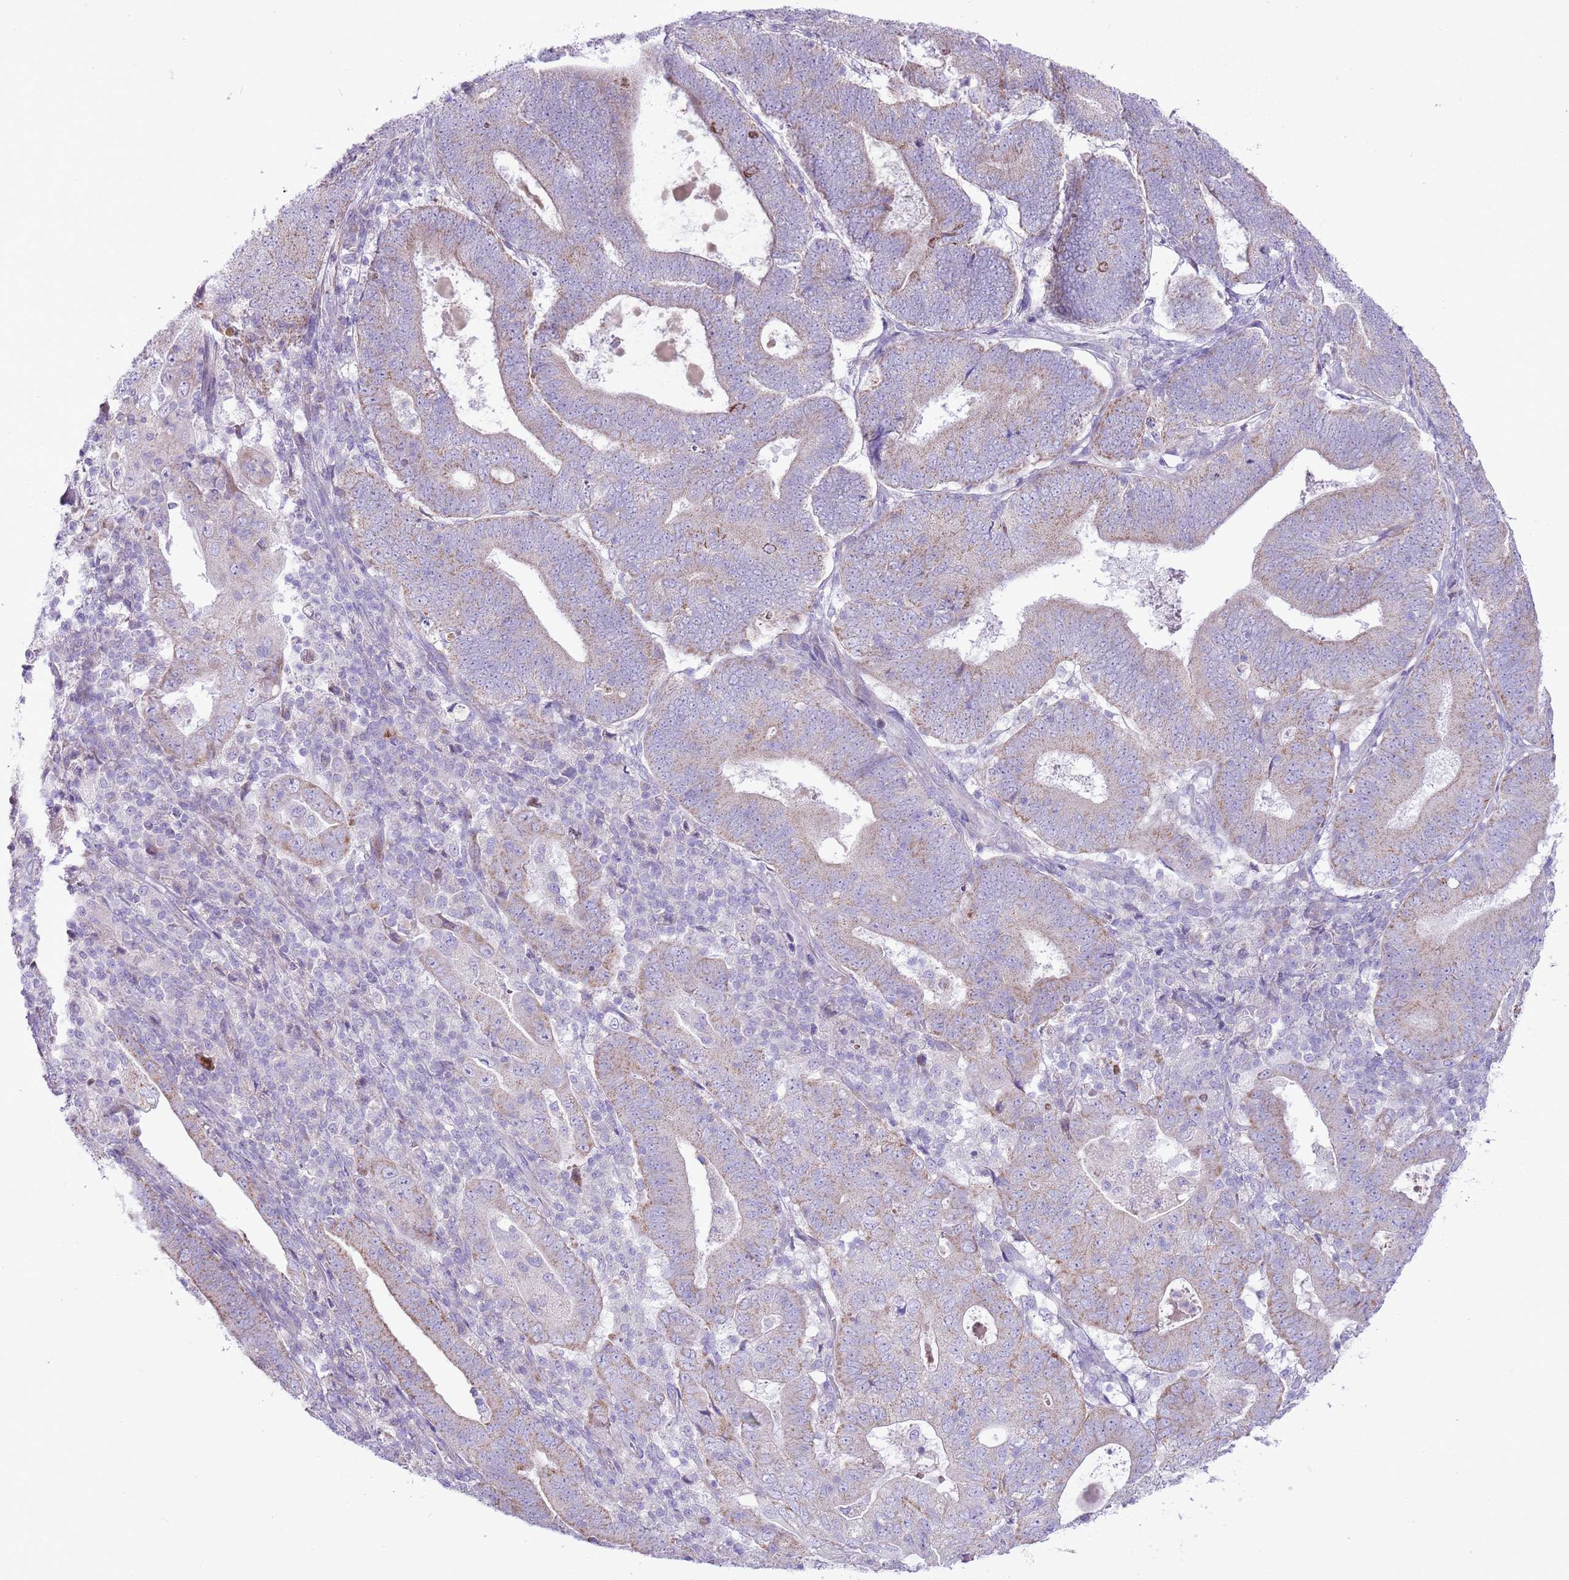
{"staining": {"intensity": "weak", "quantity": "25%-75%", "location": "cytoplasmic/membranous"}, "tissue": "endometrial cancer", "cell_type": "Tumor cells", "image_type": "cancer", "snomed": [{"axis": "morphology", "description": "Adenocarcinoma, NOS"}, {"axis": "topography", "description": "Endometrium"}], "caption": "DAB (3,3'-diaminobenzidine) immunohistochemical staining of endometrial cancer (adenocarcinoma) shows weak cytoplasmic/membranous protein expression in about 25%-75% of tumor cells.", "gene": "OAZ2", "patient": {"sex": "female", "age": 70}}